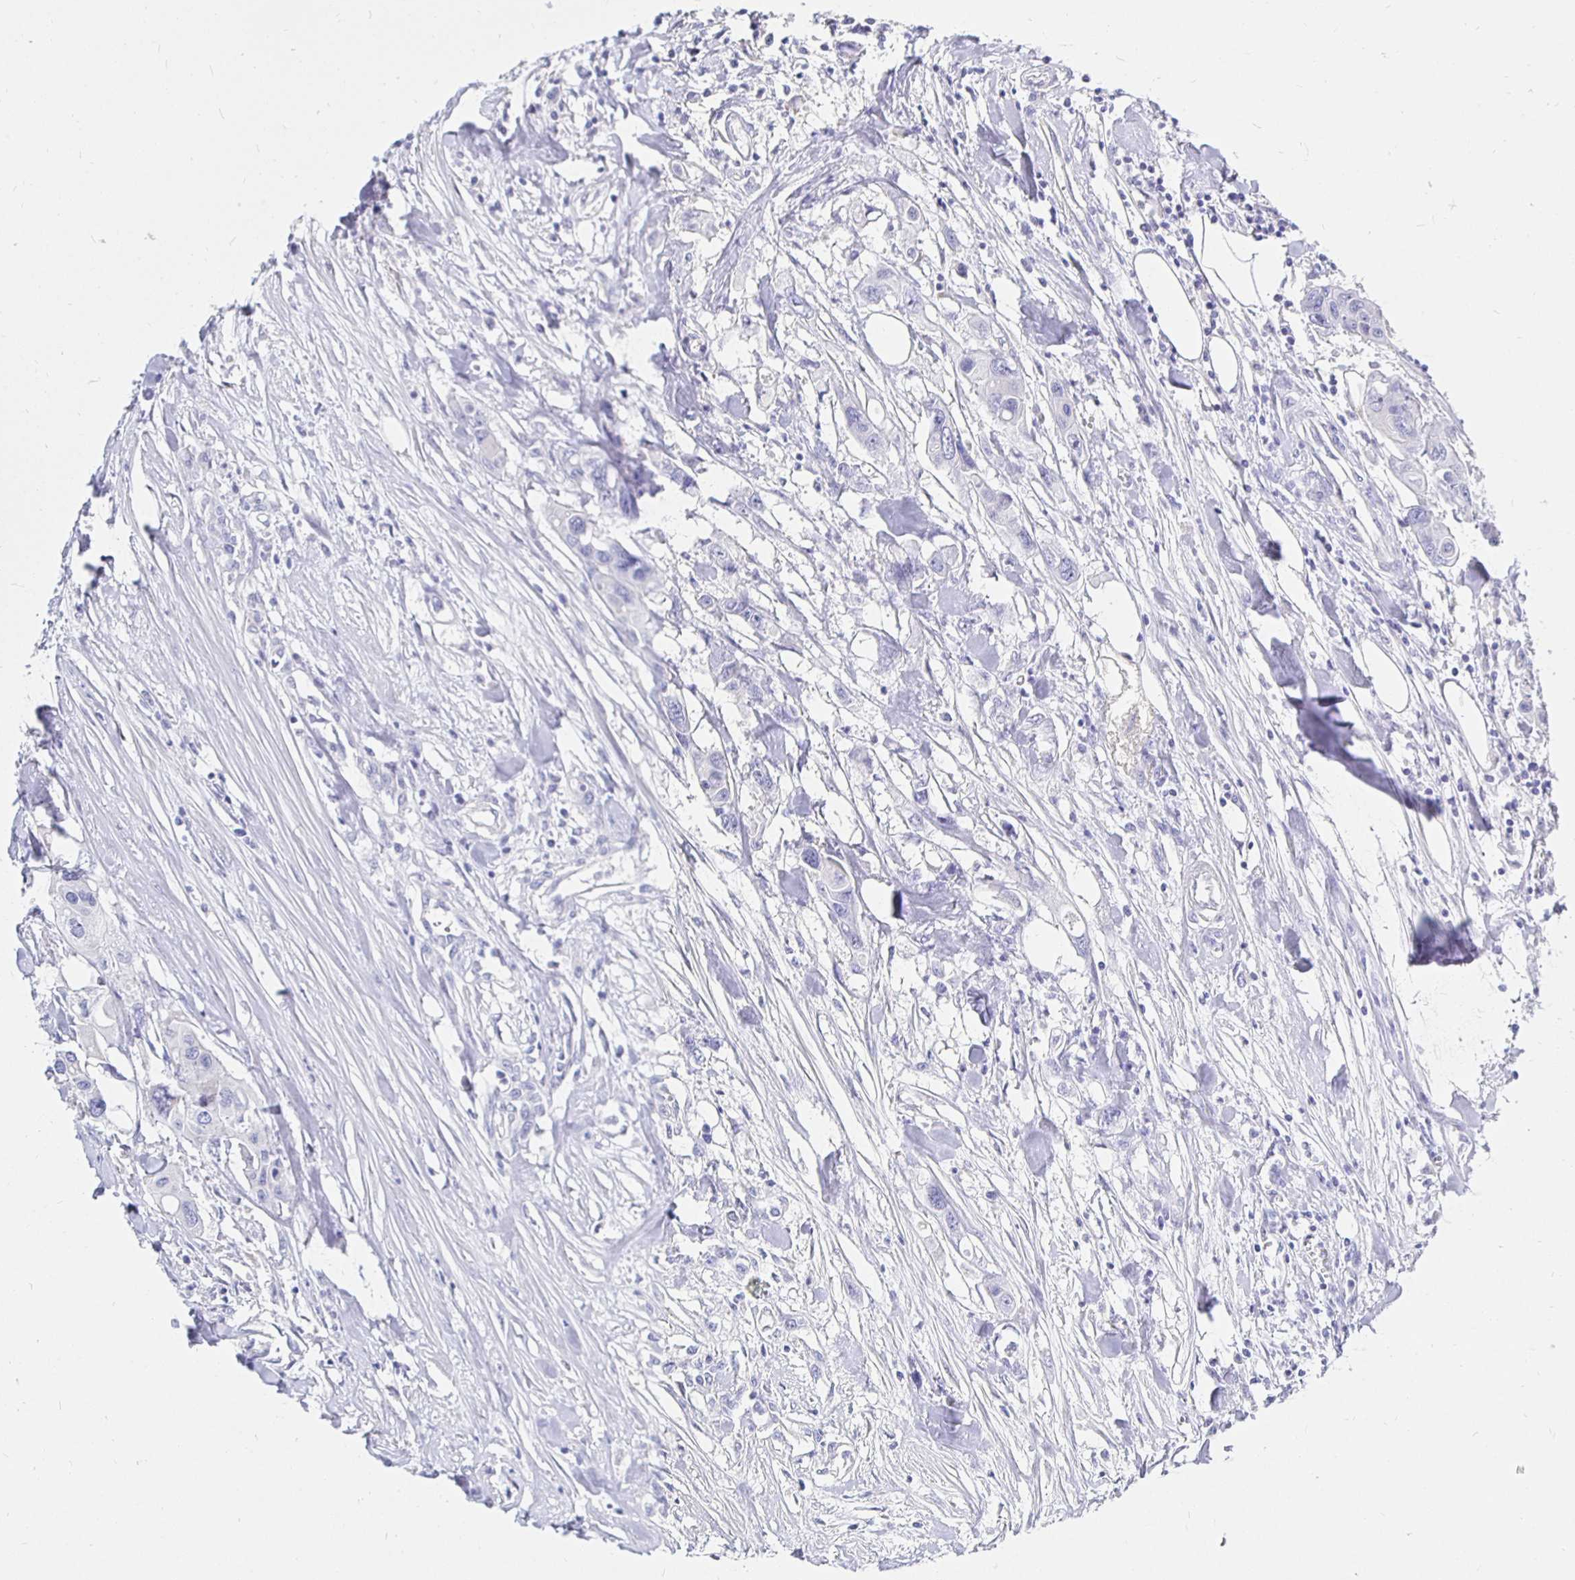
{"staining": {"intensity": "negative", "quantity": "none", "location": "none"}, "tissue": "colorectal cancer", "cell_type": "Tumor cells", "image_type": "cancer", "snomed": [{"axis": "morphology", "description": "Adenocarcinoma, NOS"}, {"axis": "topography", "description": "Colon"}], "caption": "Immunohistochemistry (IHC) image of neoplastic tissue: human colorectal cancer stained with DAB (3,3'-diaminobenzidine) reveals no significant protein expression in tumor cells.", "gene": "UMOD", "patient": {"sex": "male", "age": 77}}